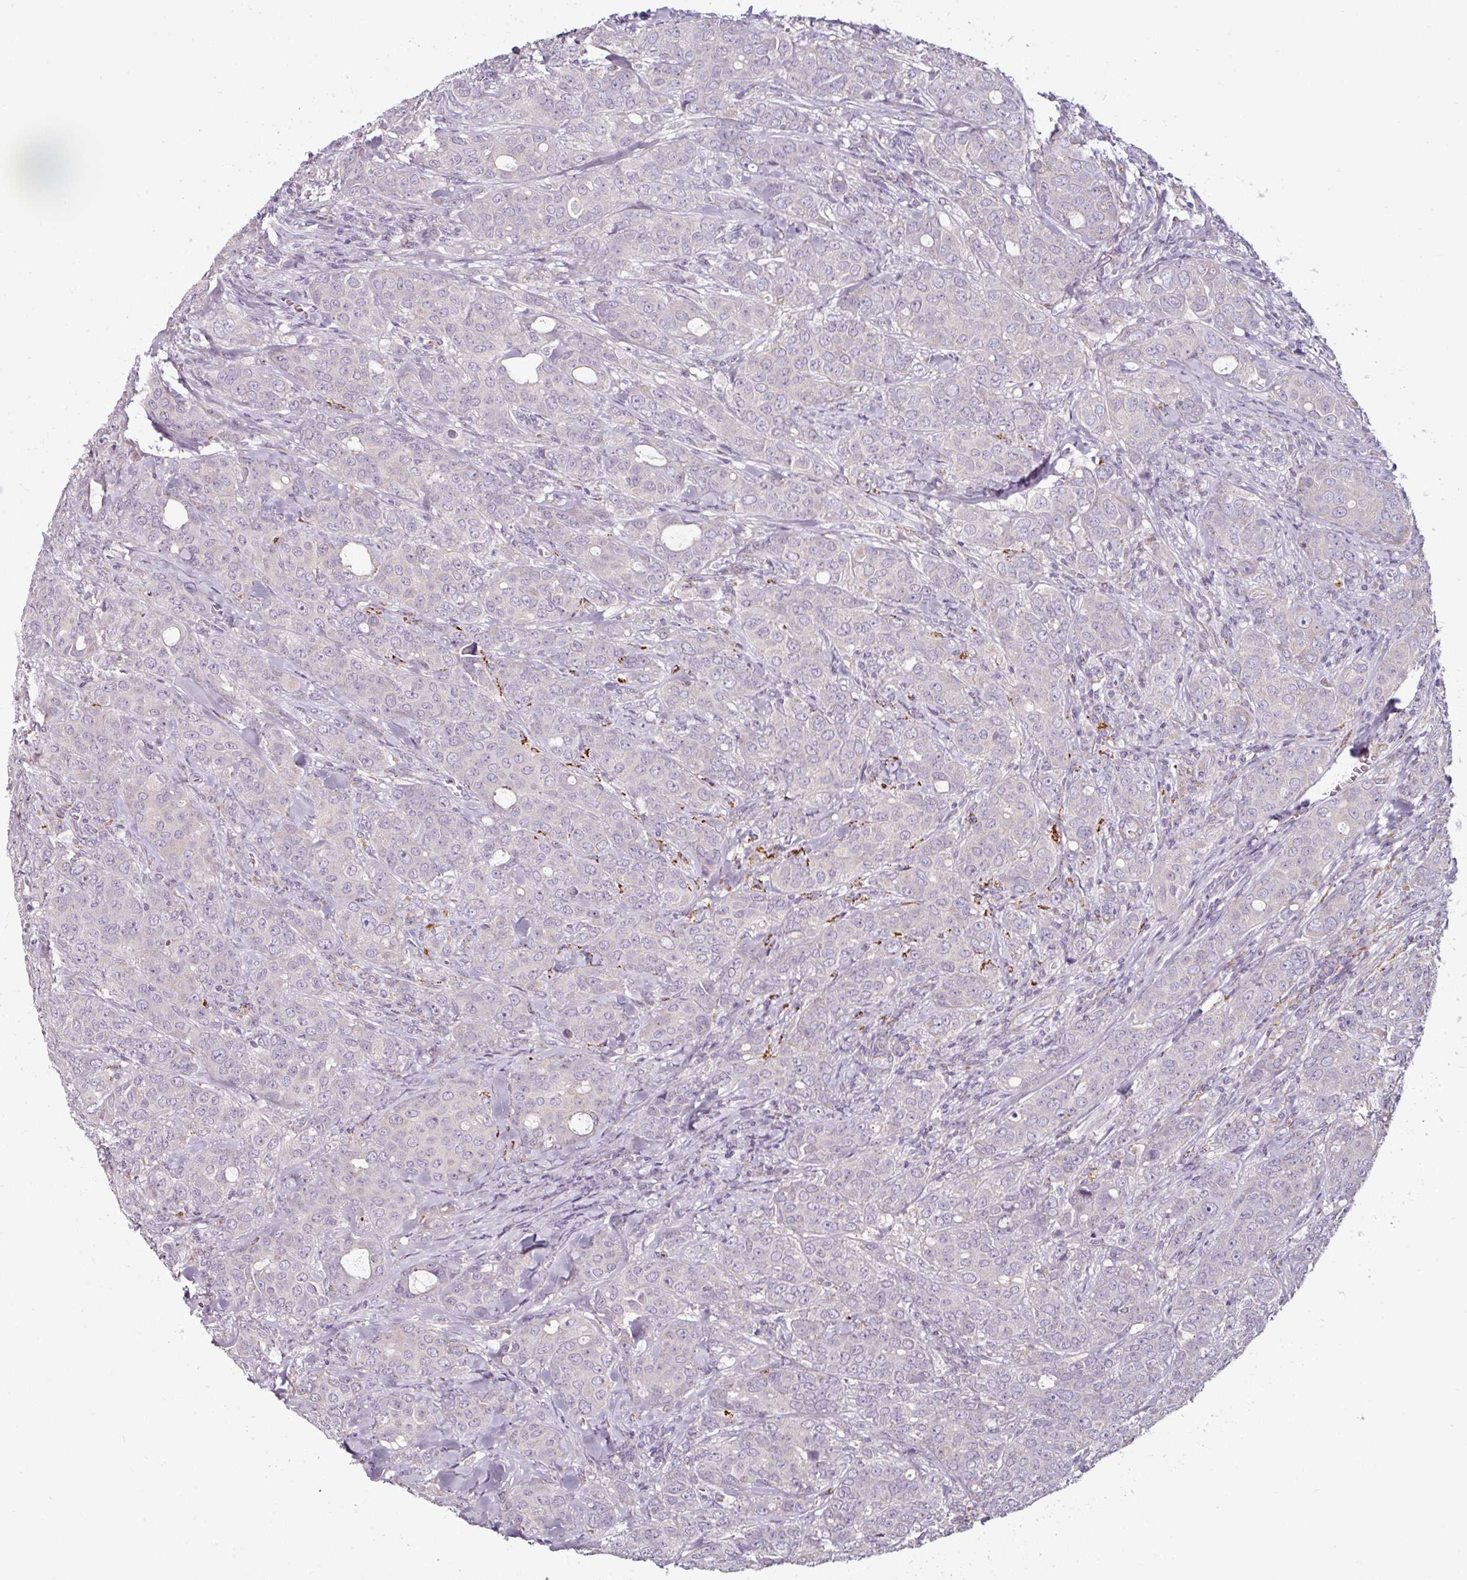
{"staining": {"intensity": "negative", "quantity": "none", "location": "none"}, "tissue": "breast cancer", "cell_type": "Tumor cells", "image_type": "cancer", "snomed": [{"axis": "morphology", "description": "Duct carcinoma"}, {"axis": "topography", "description": "Breast"}], "caption": "Tumor cells are negative for protein expression in human invasive ductal carcinoma (breast).", "gene": "CAP2", "patient": {"sex": "female", "age": 43}}